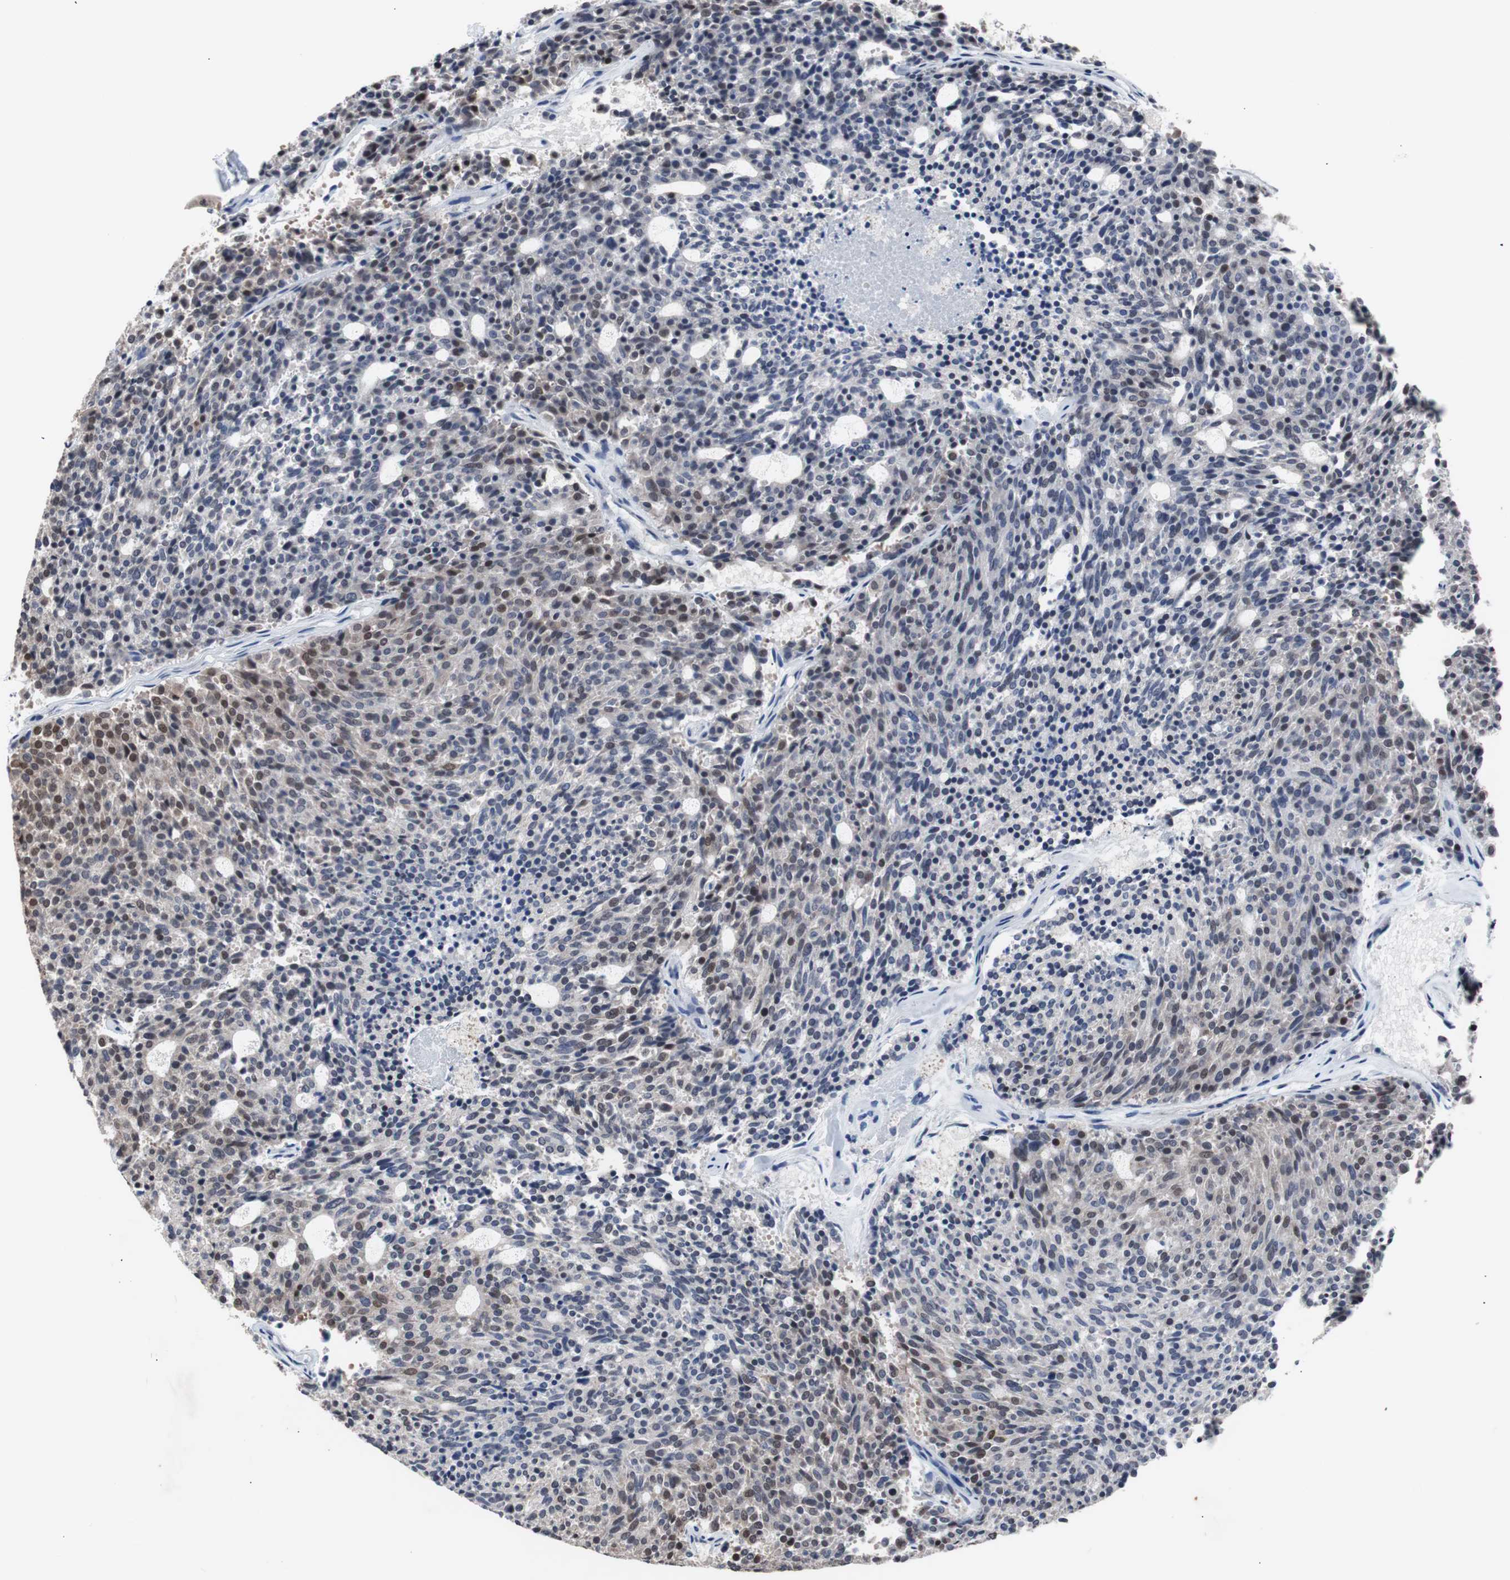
{"staining": {"intensity": "moderate", "quantity": "<25%", "location": "nuclear"}, "tissue": "carcinoid", "cell_type": "Tumor cells", "image_type": "cancer", "snomed": [{"axis": "morphology", "description": "Carcinoid, malignant, NOS"}, {"axis": "topography", "description": "Pancreas"}], "caption": "The micrograph exhibits a brown stain indicating the presence of a protein in the nuclear of tumor cells in carcinoid. (Stains: DAB in brown, nuclei in blue, Microscopy: brightfield microscopy at high magnification).", "gene": "RBM47", "patient": {"sex": "female", "age": 54}}